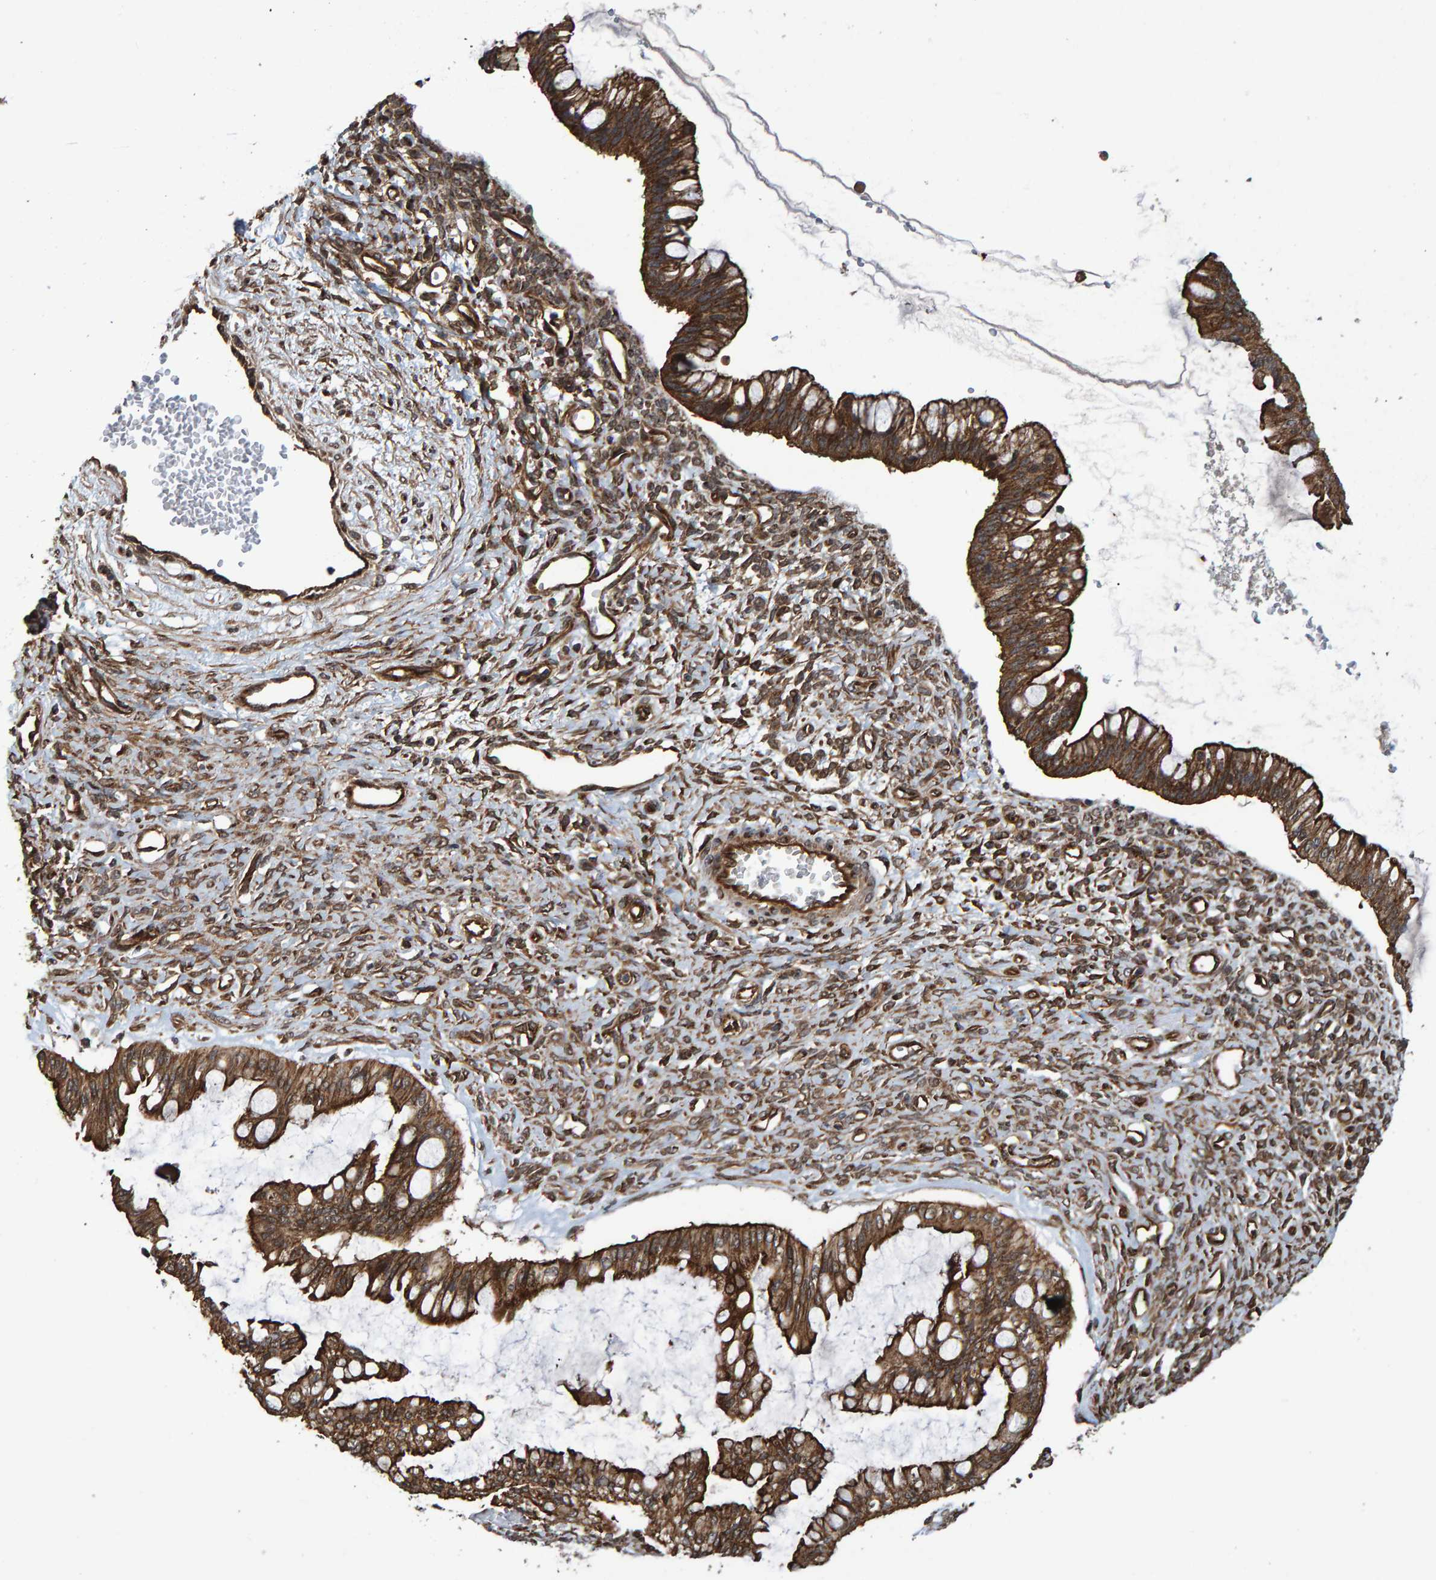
{"staining": {"intensity": "strong", "quantity": ">75%", "location": "cytoplasmic/membranous"}, "tissue": "ovarian cancer", "cell_type": "Tumor cells", "image_type": "cancer", "snomed": [{"axis": "morphology", "description": "Cystadenocarcinoma, mucinous, NOS"}, {"axis": "topography", "description": "Ovary"}], "caption": "Strong cytoplasmic/membranous positivity for a protein is present in about >75% of tumor cells of ovarian mucinous cystadenocarcinoma using IHC.", "gene": "TRIM68", "patient": {"sex": "female", "age": 73}}